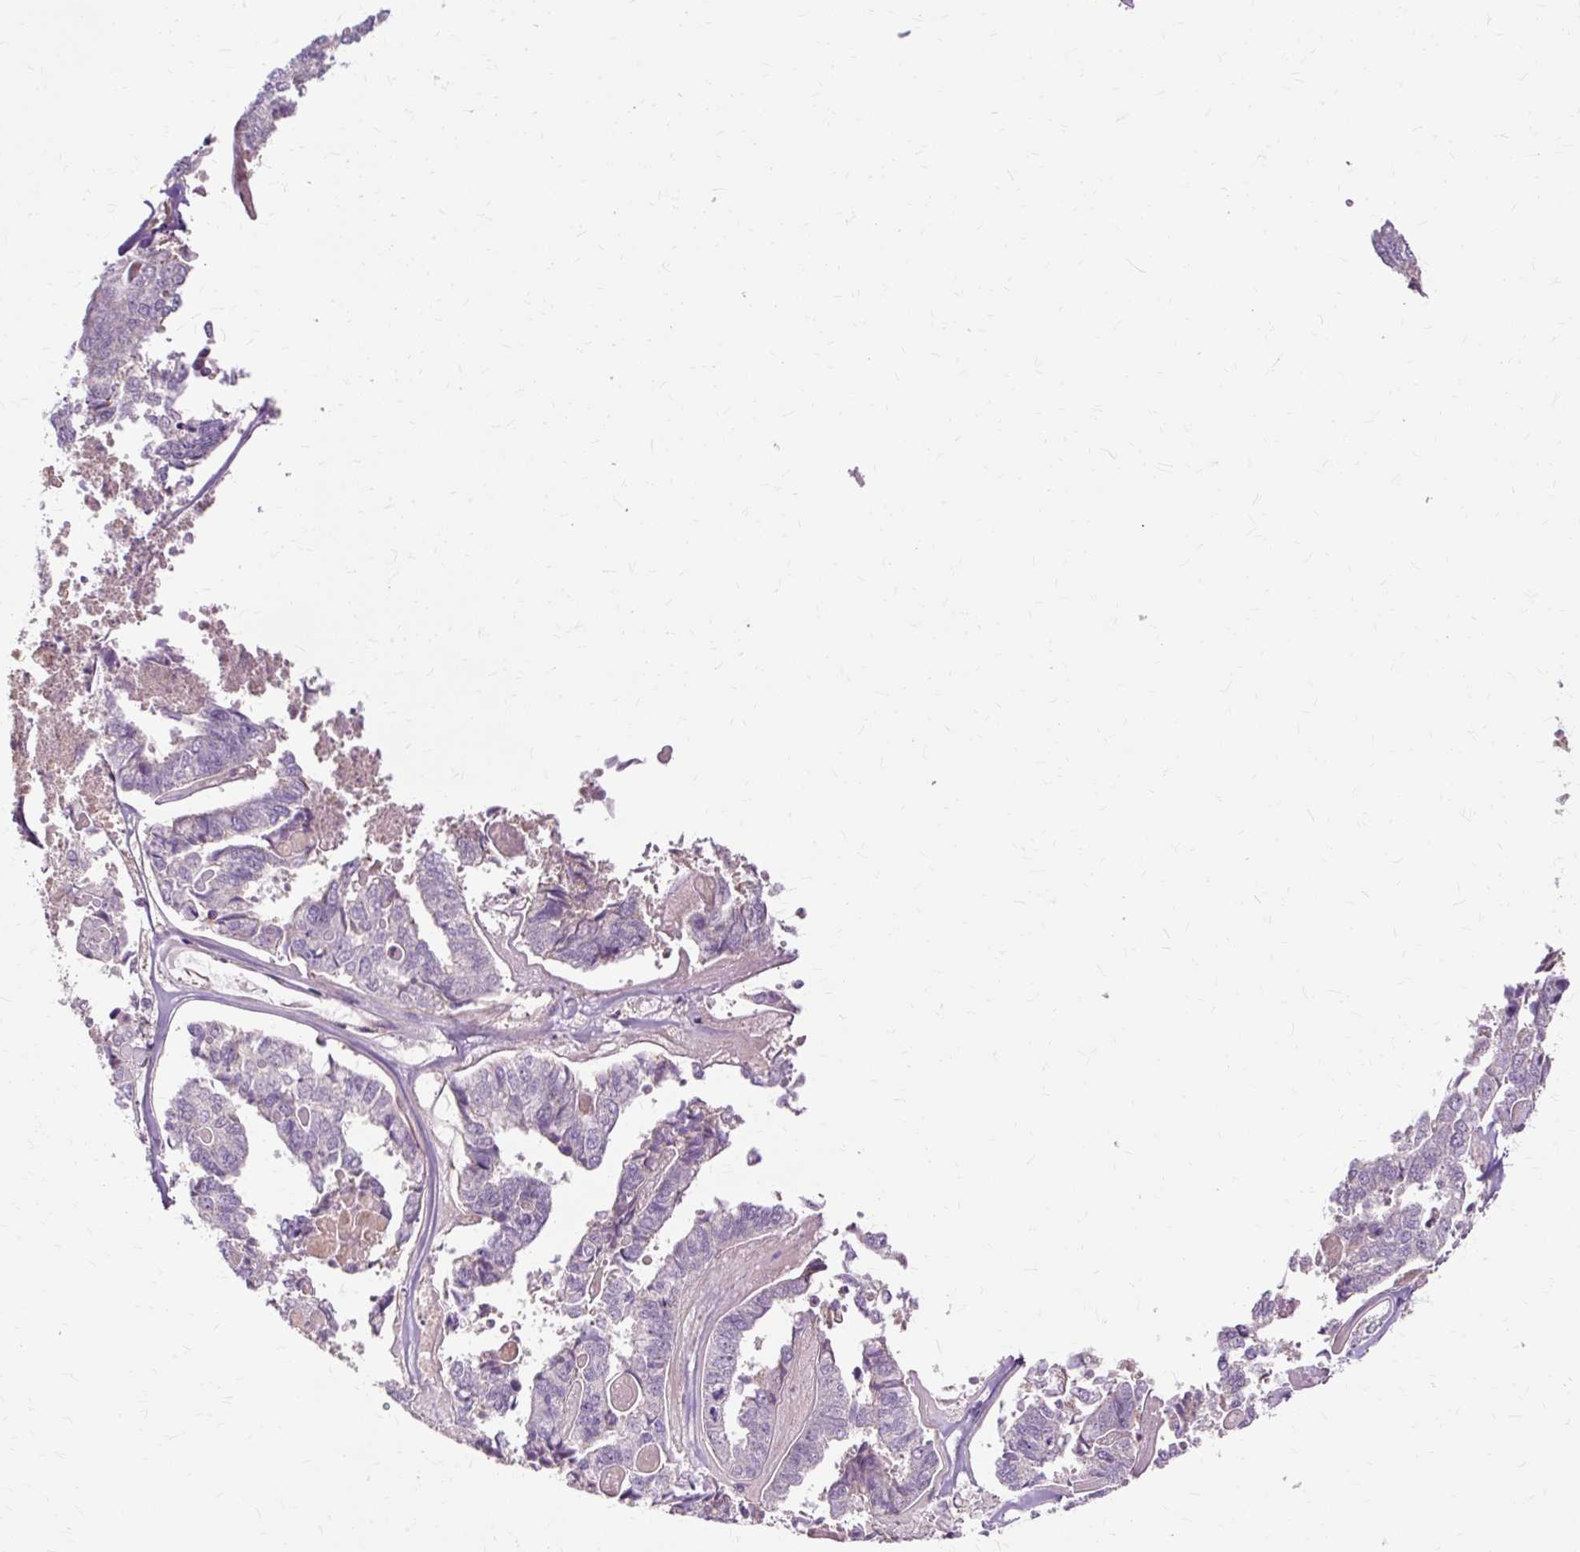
{"staining": {"intensity": "negative", "quantity": "none", "location": "none"}, "tissue": "endometrial cancer", "cell_type": "Tumor cells", "image_type": "cancer", "snomed": [{"axis": "morphology", "description": "Adenocarcinoma, NOS"}, {"axis": "topography", "description": "Endometrium"}], "caption": "This photomicrograph is of adenocarcinoma (endometrial) stained with immunohistochemistry to label a protein in brown with the nuclei are counter-stained blue. There is no staining in tumor cells.", "gene": "TSPAN8", "patient": {"sex": "female", "age": 73}}